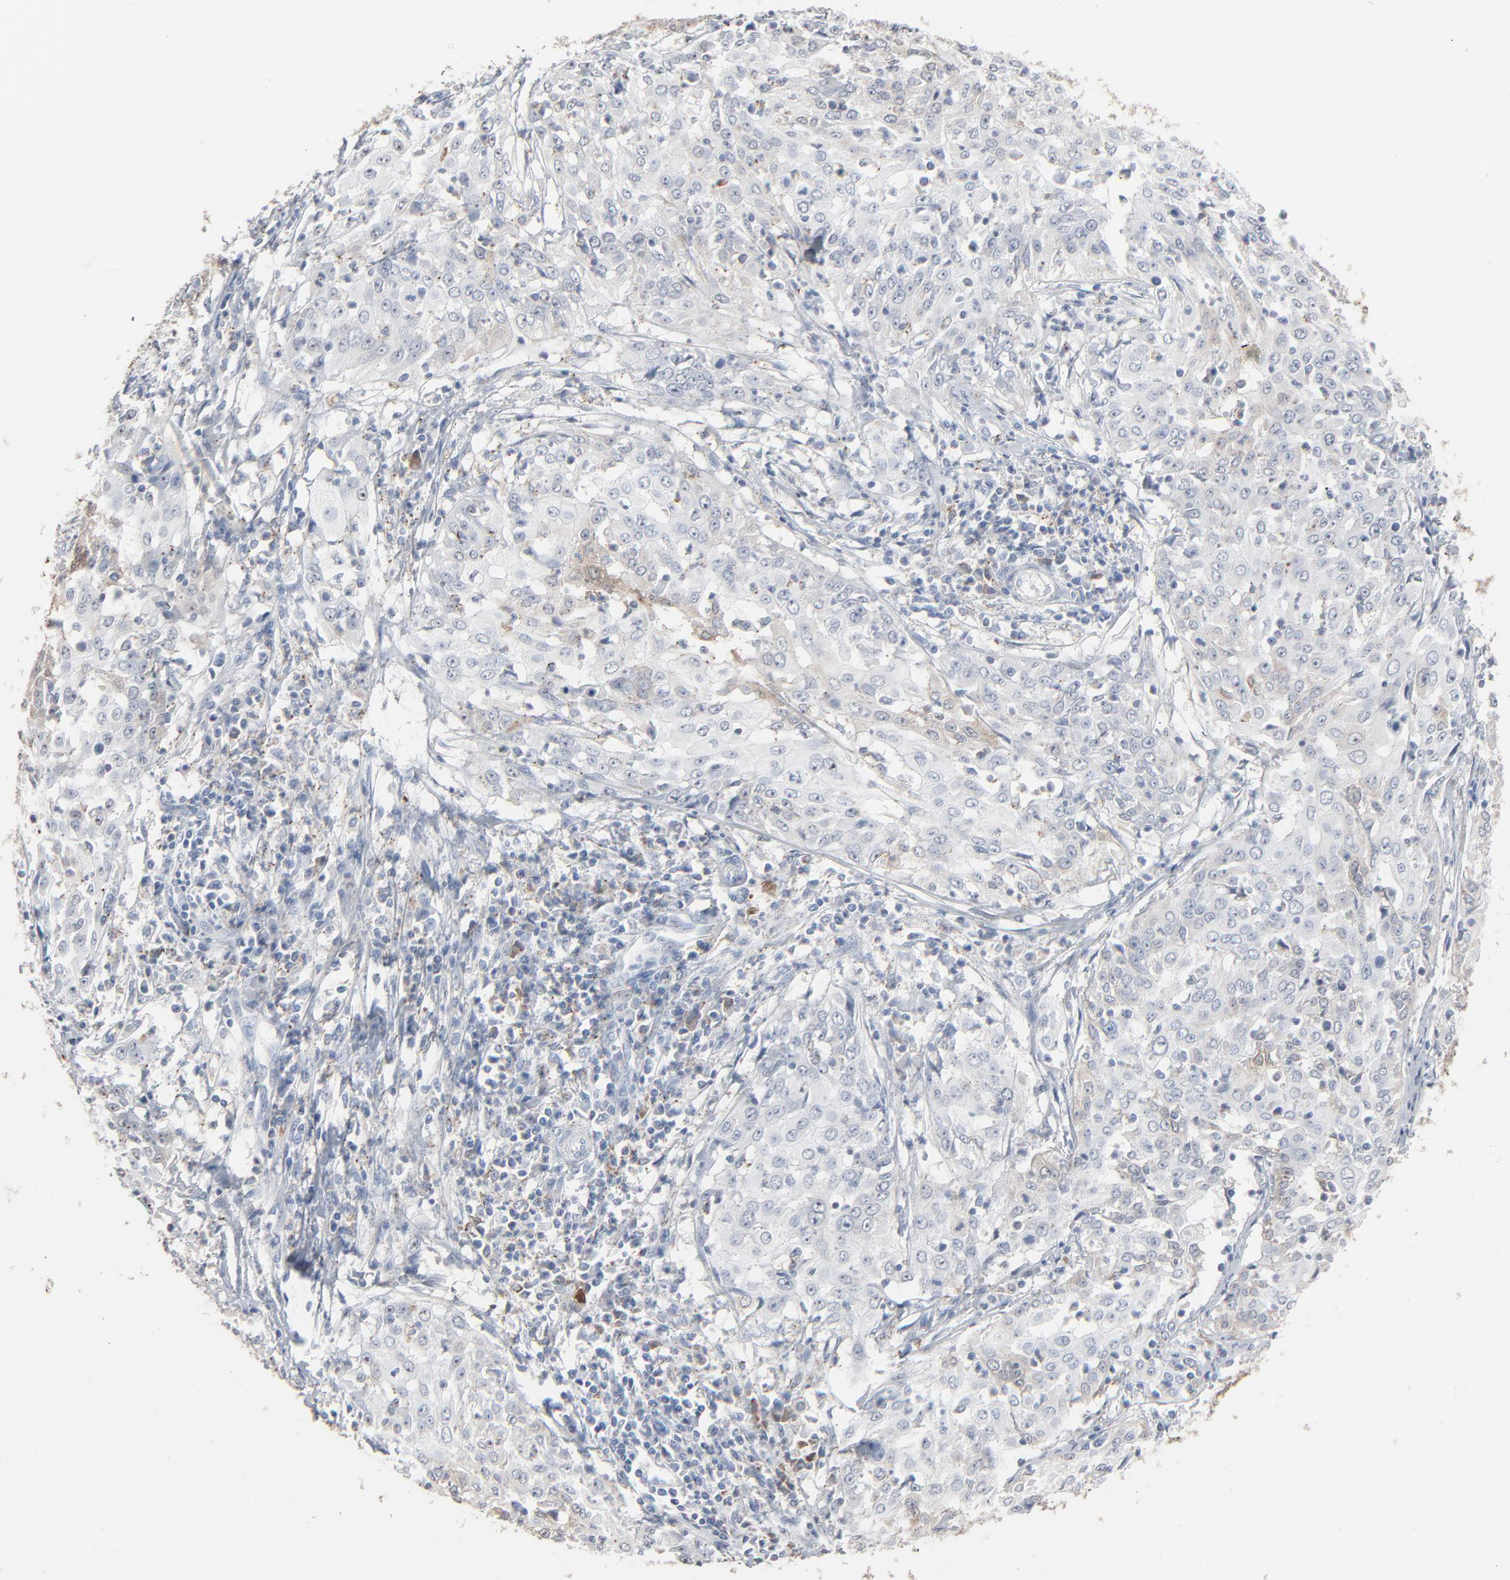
{"staining": {"intensity": "weak", "quantity": "25%-75%", "location": "cytoplasmic/membranous"}, "tissue": "cervical cancer", "cell_type": "Tumor cells", "image_type": "cancer", "snomed": [{"axis": "morphology", "description": "Squamous cell carcinoma, NOS"}, {"axis": "topography", "description": "Cervix"}], "caption": "High-power microscopy captured an immunohistochemistry histopathology image of squamous cell carcinoma (cervical), revealing weak cytoplasmic/membranous staining in about 25%-75% of tumor cells. (Stains: DAB in brown, nuclei in blue, Microscopy: brightfield microscopy at high magnification).", "gene": "PHGDH", "patient": {"sex": "female", "age": 39}}